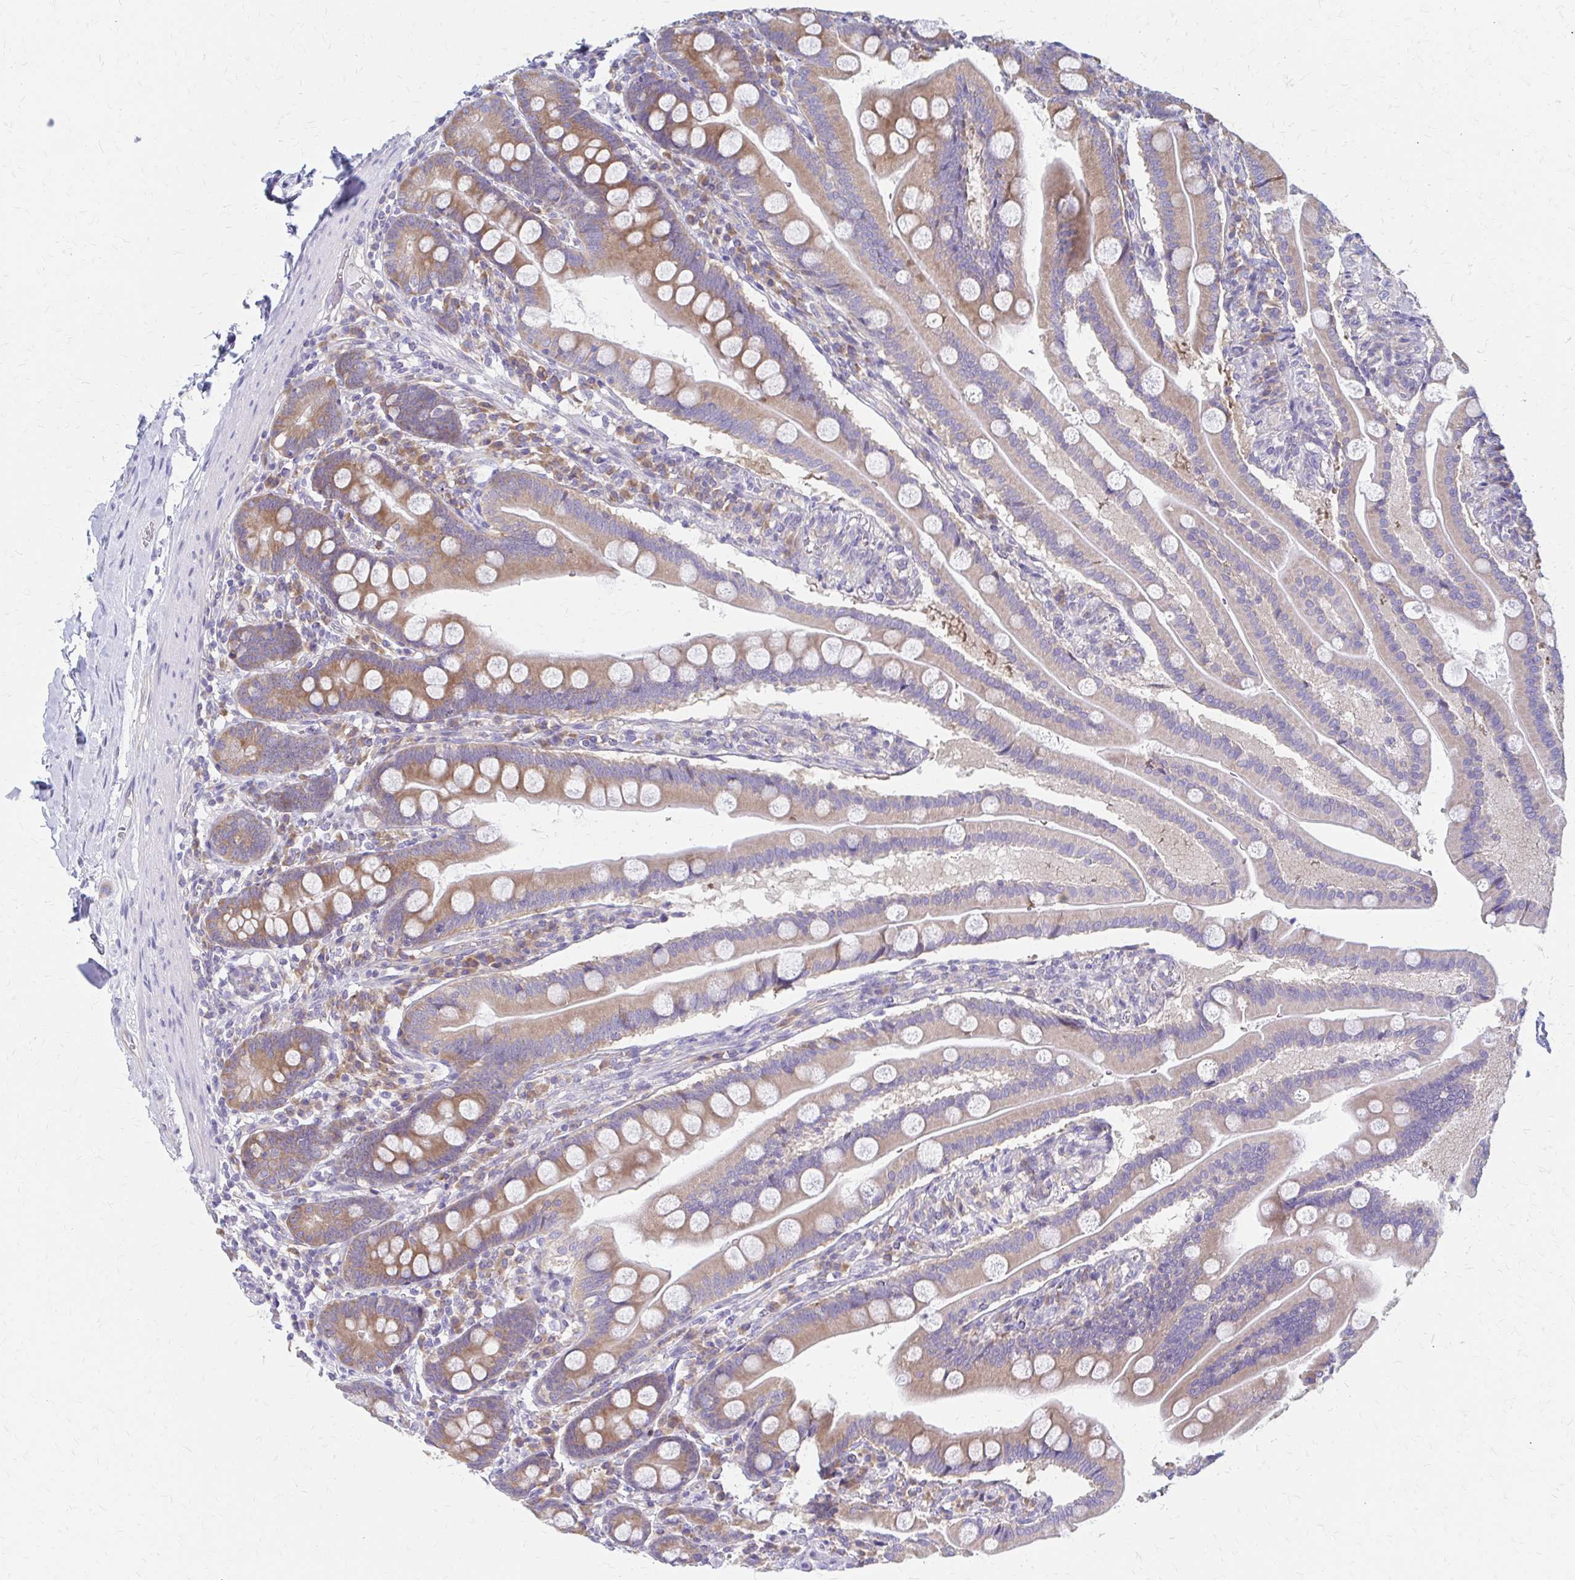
{"staining": {"intensity": "moderate", "quantity": ">75%", "location": "cytoplasmic/membranous"}, "tissue": "duodenum", "cell_type": "Glandular cells", "image_type": "normal", "snomed": [{"axis": "morphology", "description": "Normal tissue, NOS"}, {"axis": "topography", "description": "Duodenum"}], "caption": "A high-resolution image shows immunohistochemistry staining of unremarkable duodenum, which demonstrates moderate cytoplasmic/membranous expression in approximately >75% of glandular cells.", "gene": "RPL27A", "patient": {"sex": "female", "age": 67}}